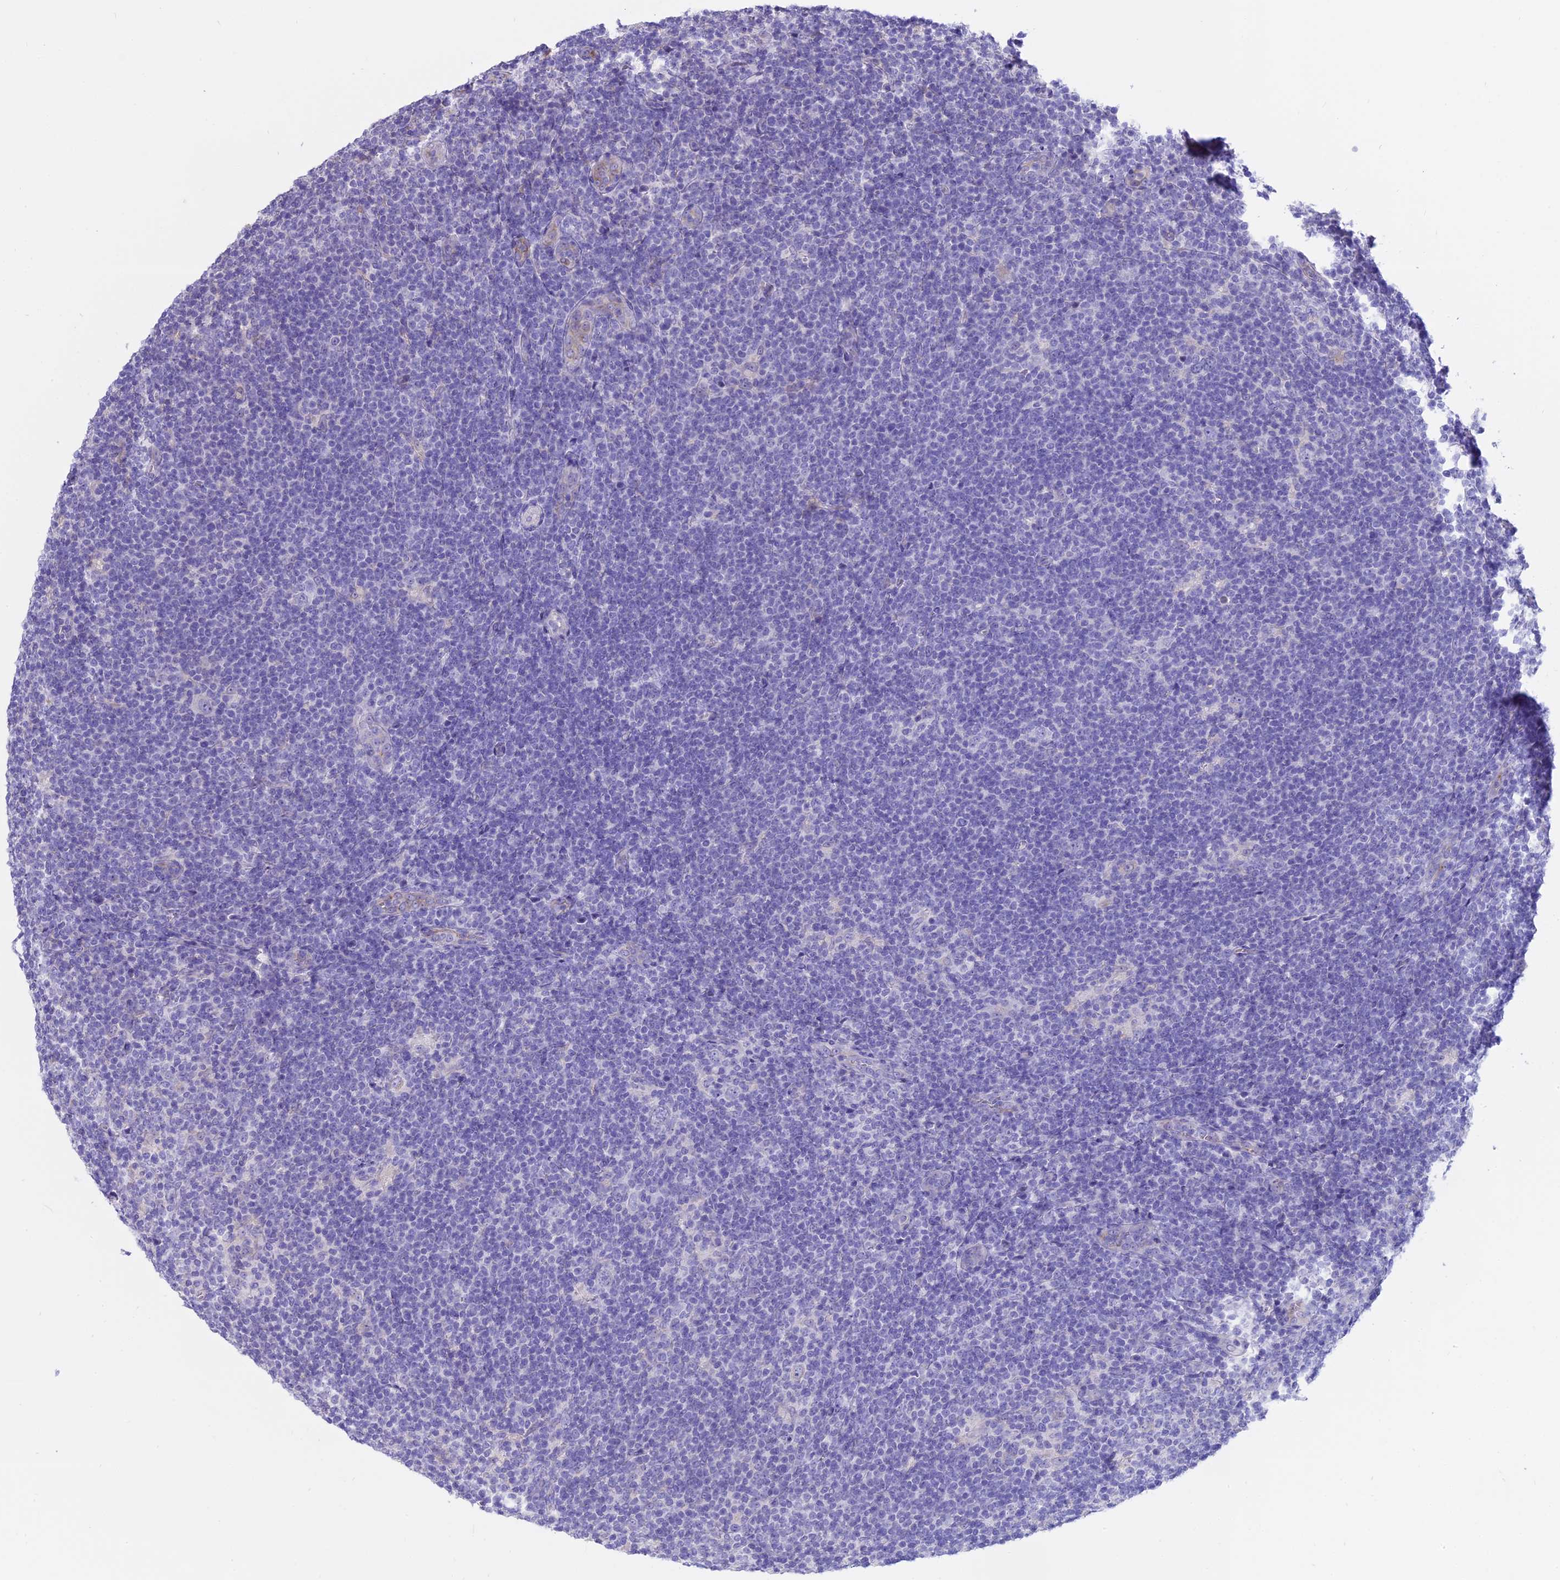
{"staining": {"intensity": "negative", "quantity": "none", "location": "none"}, "tissue": "lymphoma", "cell_type": "Tumor cells", "image_type": "cancer", "snomed": [{"axis": "morphology", "description": "Hodgkin's disease, NOS"}, {"axis": "topography", "description": "Lymph node"}], "caption": "Immunohistochemical staining of Hodgkin's disease exhibits no significant expression in tumor cells.", "gene": "WFDC2", "patient": {"sex": "female", "age": 57}}